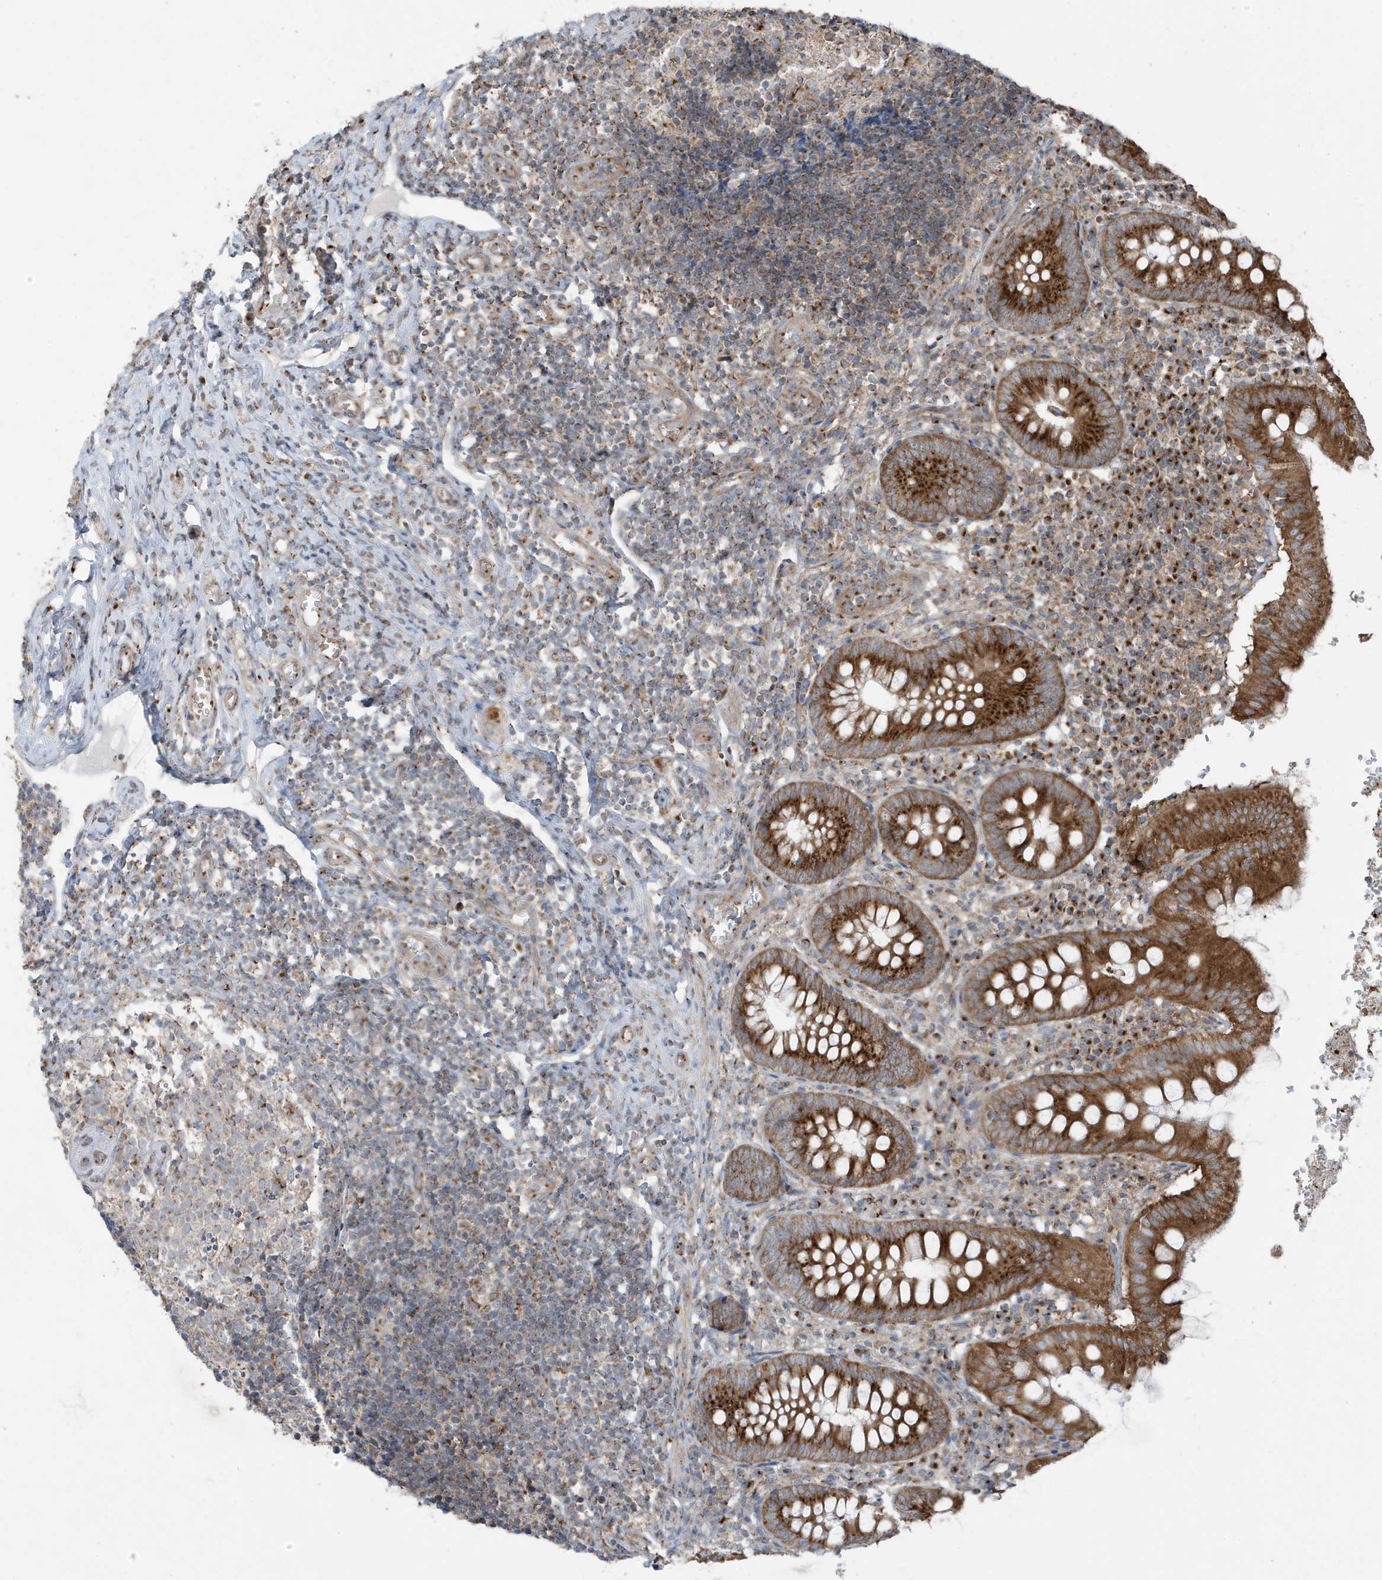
{"staining": {"intensity": "strong", "quantity": ">75%", "location": "cytoplasmic/membranous"}, "tissue": "appendix", "cell_type": "Glandular cells", "image_type": "normal", "snomed": [{"axis": "morphology", "description": "Normal tissue, NOS"}, {"axis": "topography", "description": "Appendix"}], "caption": "This is a photomicrograph of immunohistochemistry staining of unremarkable appendix, which shows strong expression in the cytoplasmic/membranous of glandular cells.", "gene": "GOLGA4", "patient": {"sex": "male", "age": 8}}